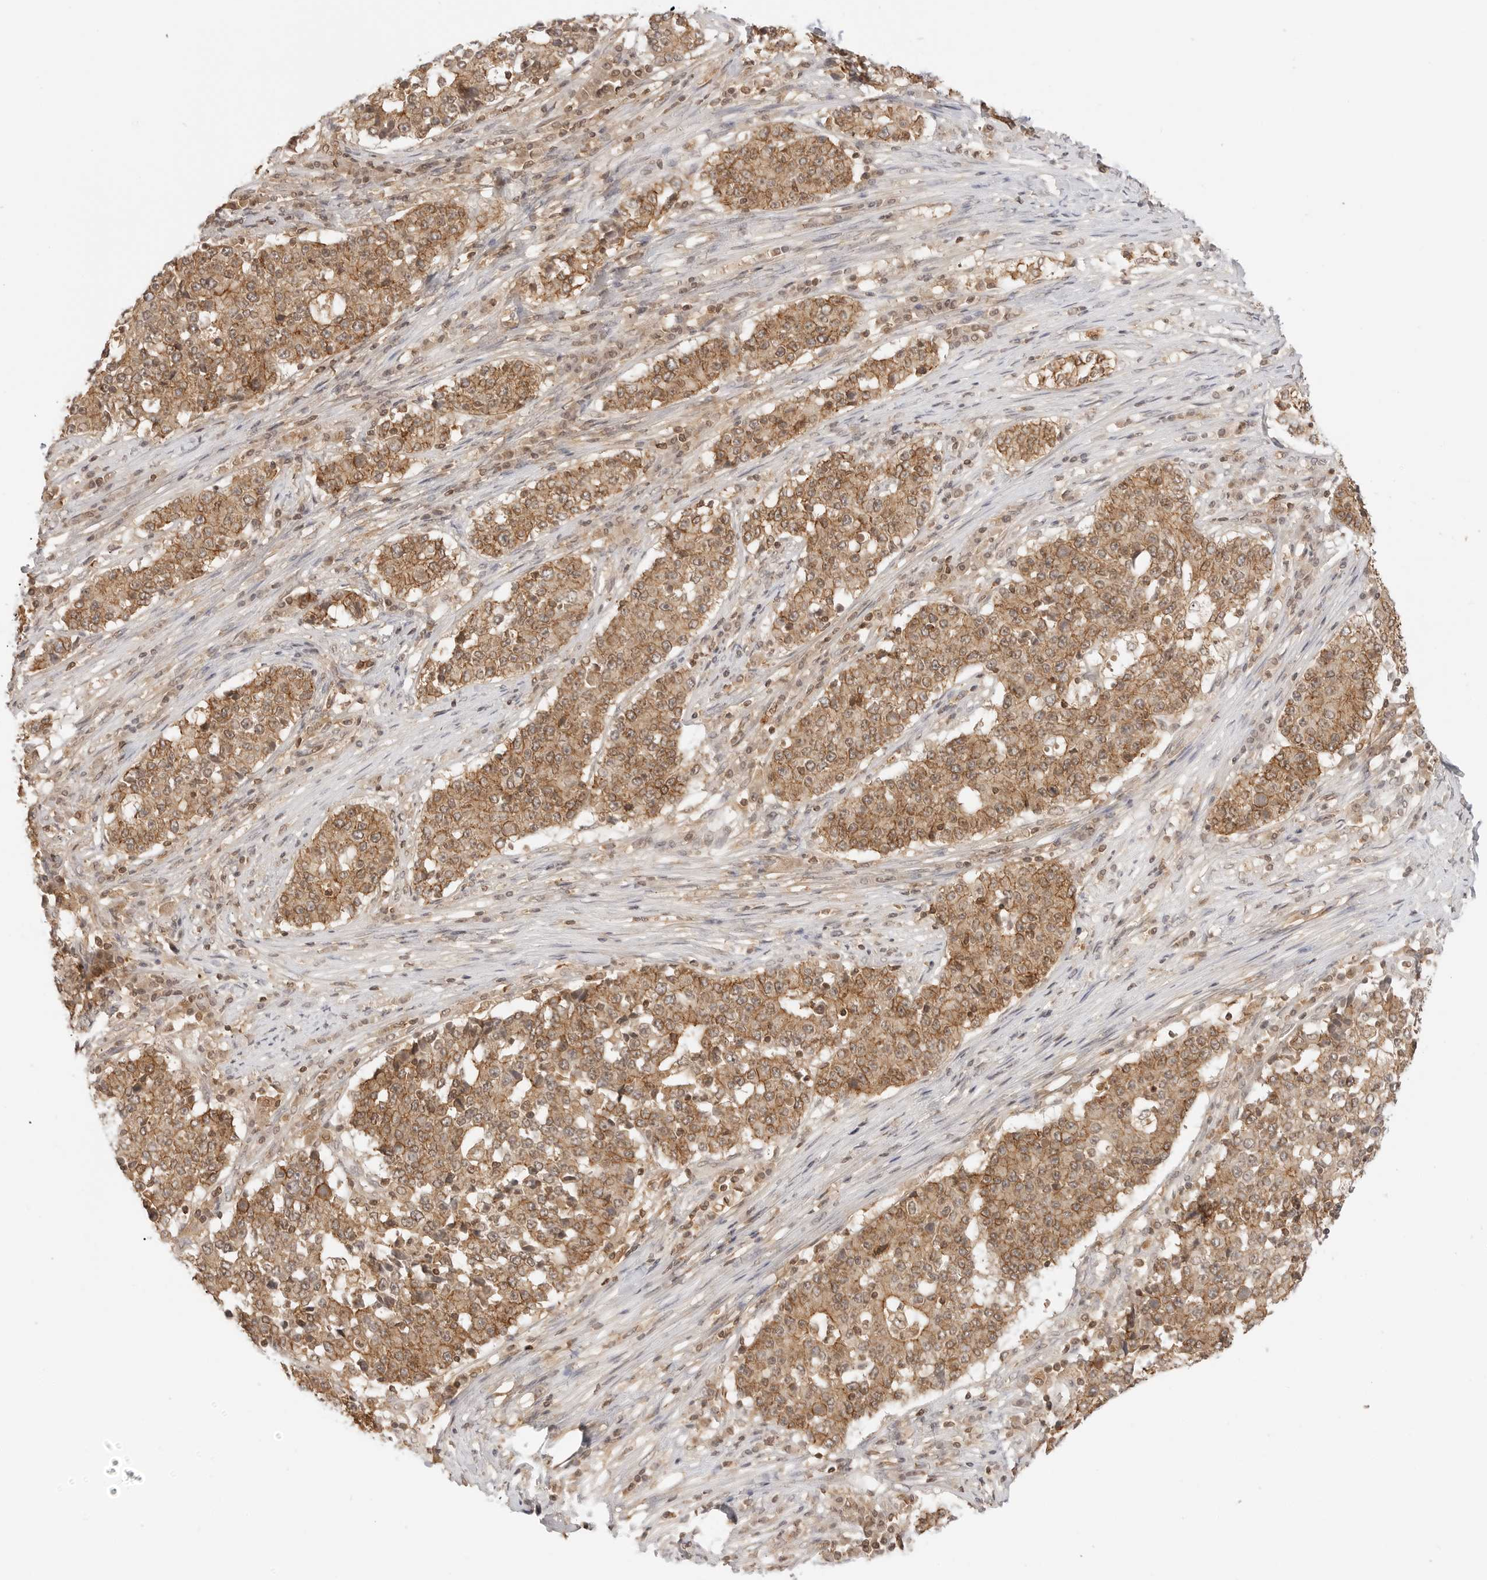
{"staining": {"intensity": "moderate", "quantity": ">75%", "location": "cytoplasmic/membranous"}, "tissue": "stomach cancer", "cell_type": "Tumor cells", "image_type": "cancer", "snomed": [{"axis": "morphology", "description": "Adenocarcinoma, NOS"}, {"axis": "topography", "description": "Stomach"}], "caption": "There is medium levels of moderate cytoplasmic/membranous staining in tumor cells of stomach cancer, as demonstrated by immunohistochemical staining (brown color).", "gene": "EPHA1", "patient": {"sex": "male", "age": 59}}